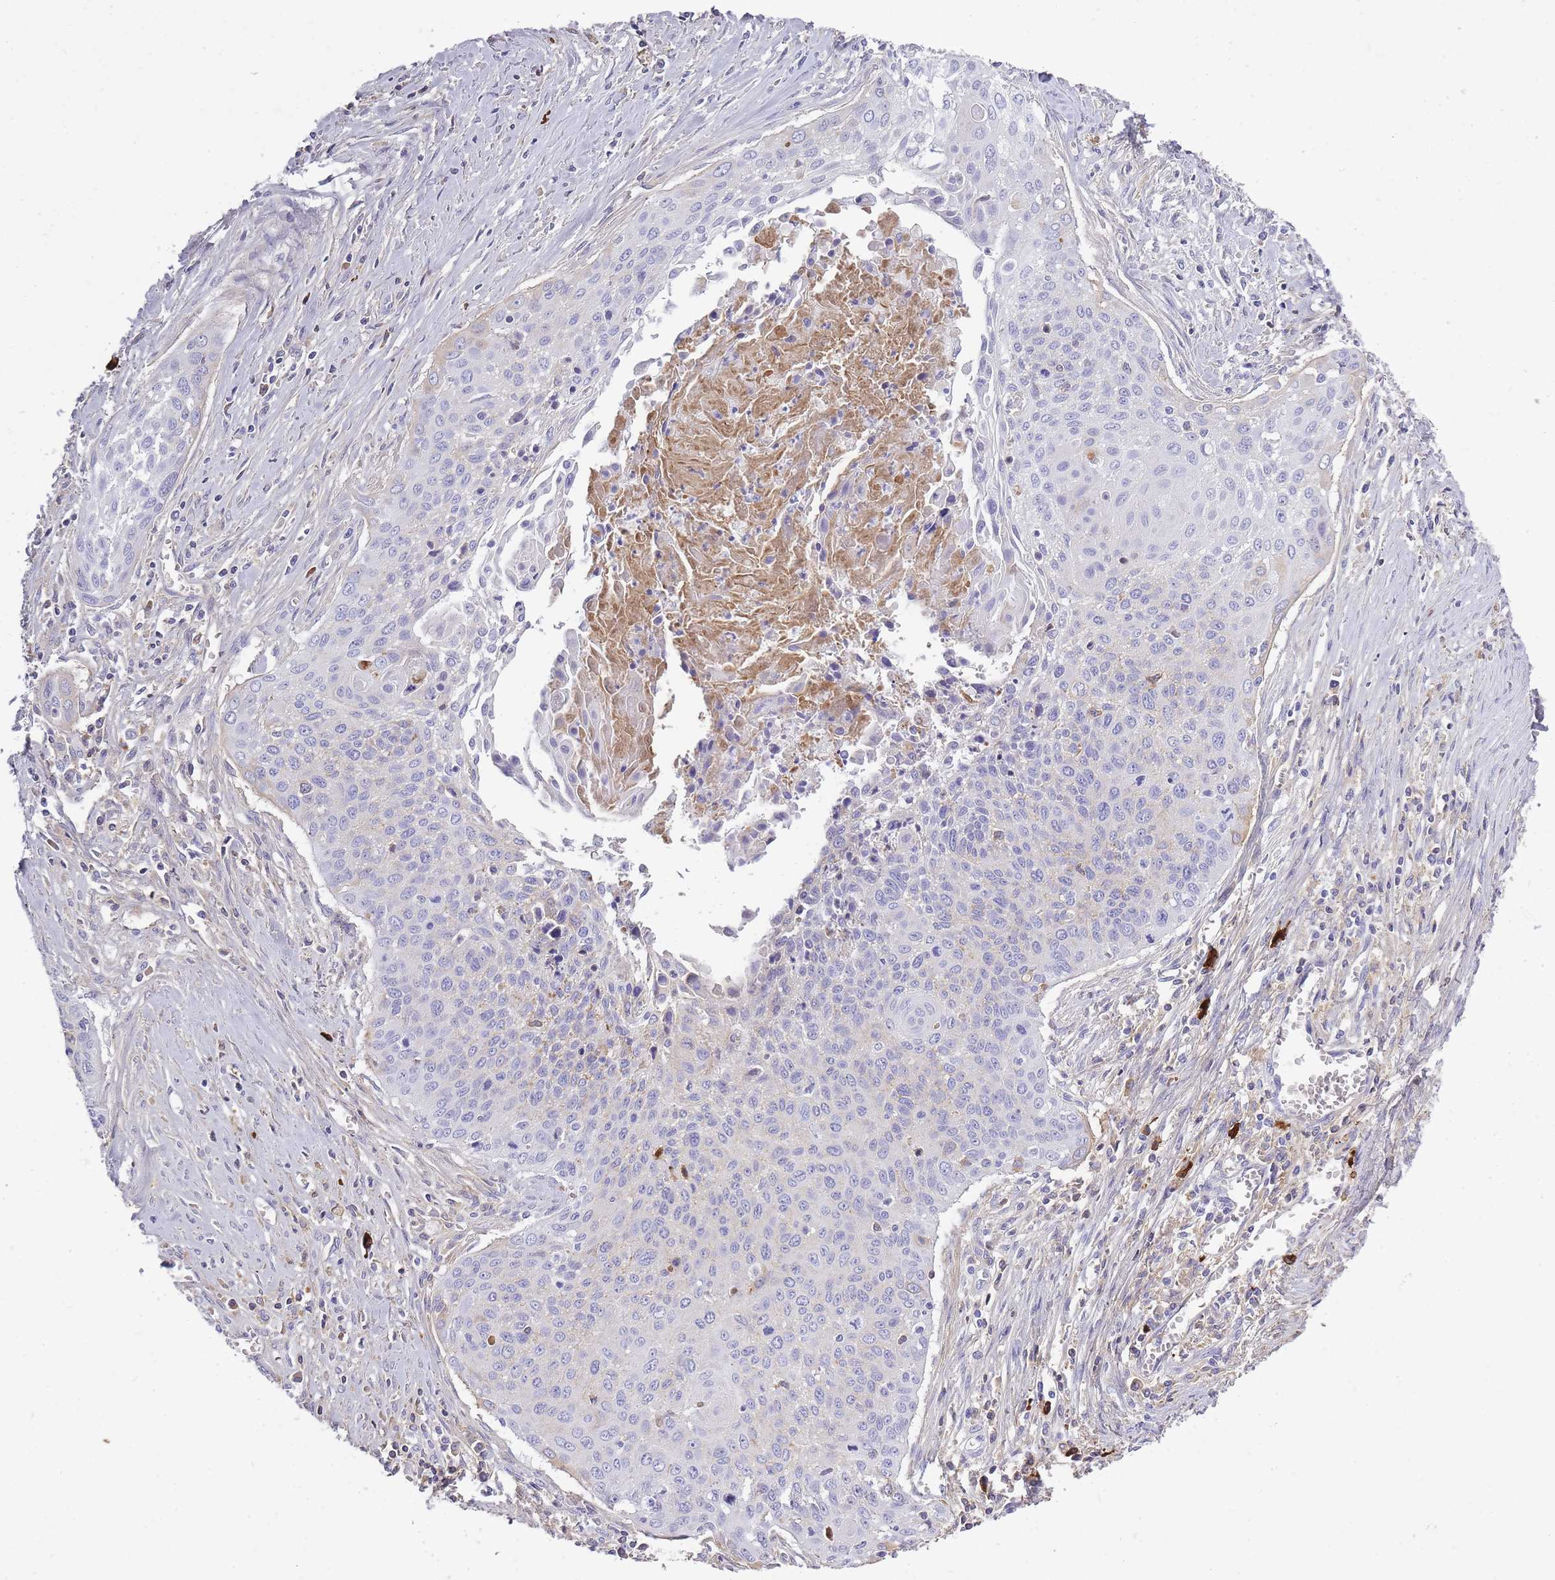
{"staining": {"intensity": "negative", "quantity": "none", "location": "none"}, "tissue": "cervical cancer", "cell_type": "Tumor cells", "image_type": "cancer", "snomed": [{"axis": "morphology", "description": "Squamous cell carcinoma, NOS"}, {"axis": "topography", "description": "Cervix"}], "caption": "There is no significant expression in tumor cells of cervical cancer (squamous cell carcinoma). (Immunohistochemistry, brightfield microscopy, high magnification).", "gene": "IGKV1D-42", "patient": {"sex": "female", "age": 55}}